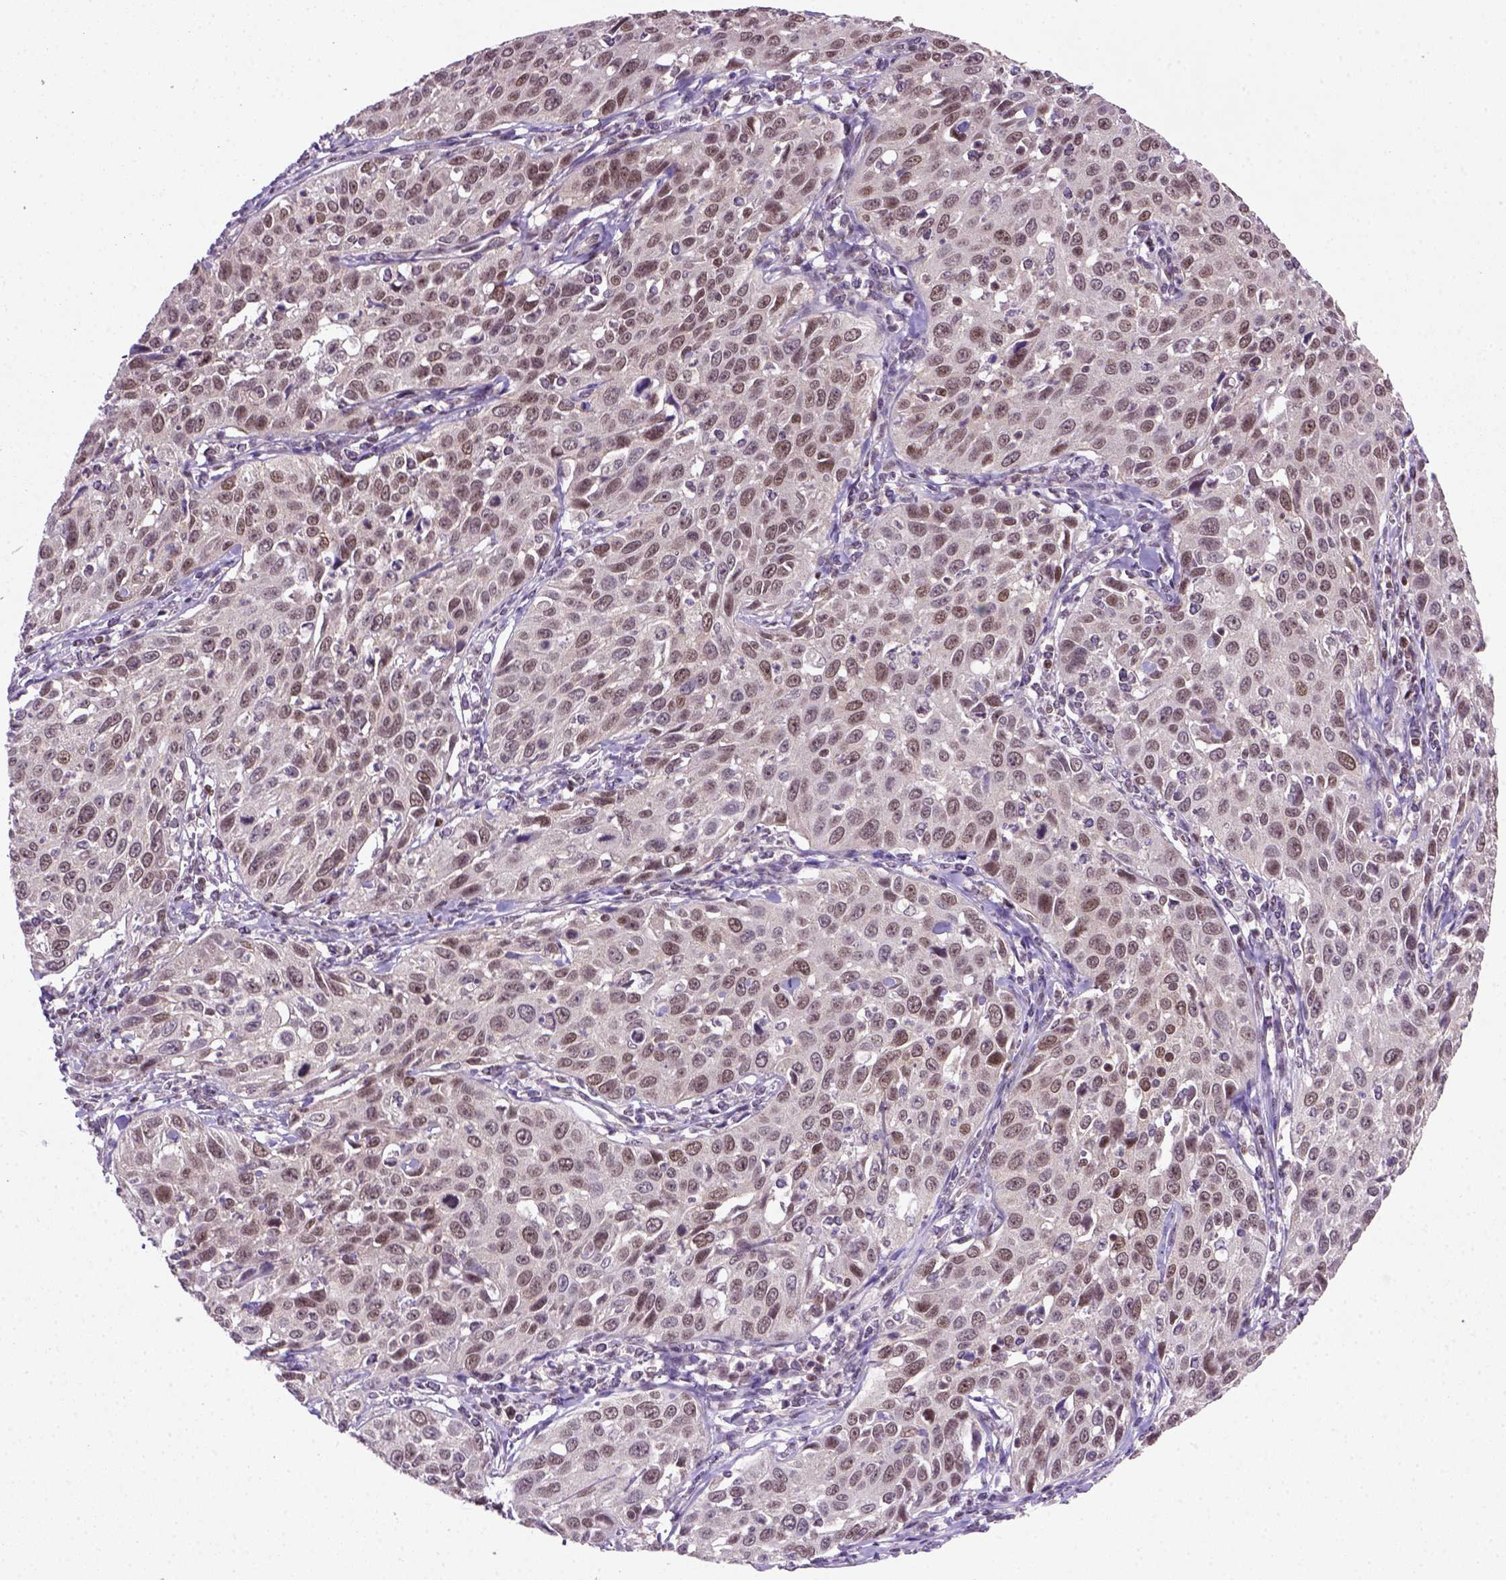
{"staining": {"intensity": "weak", "quantity": "25%-75%", "location": "nuclear"}, "tissue": "cervical cancer", "cell_type": "Tumor cells", "image_type": "cancer", "snomed": [{"axis": "morphology", "description": "Squamous cell carcinoma, NOS"}, {"axis": "topography", "description": "Cervix"}], "caption": "IHC of human cervical cancer (squamous cell carcinoma) displays low levels of weak nuclear expression in approximately 25%-75% of tumor cells.", "gene": "MGMT", "patient": {"sex": "female", "age": 26}}